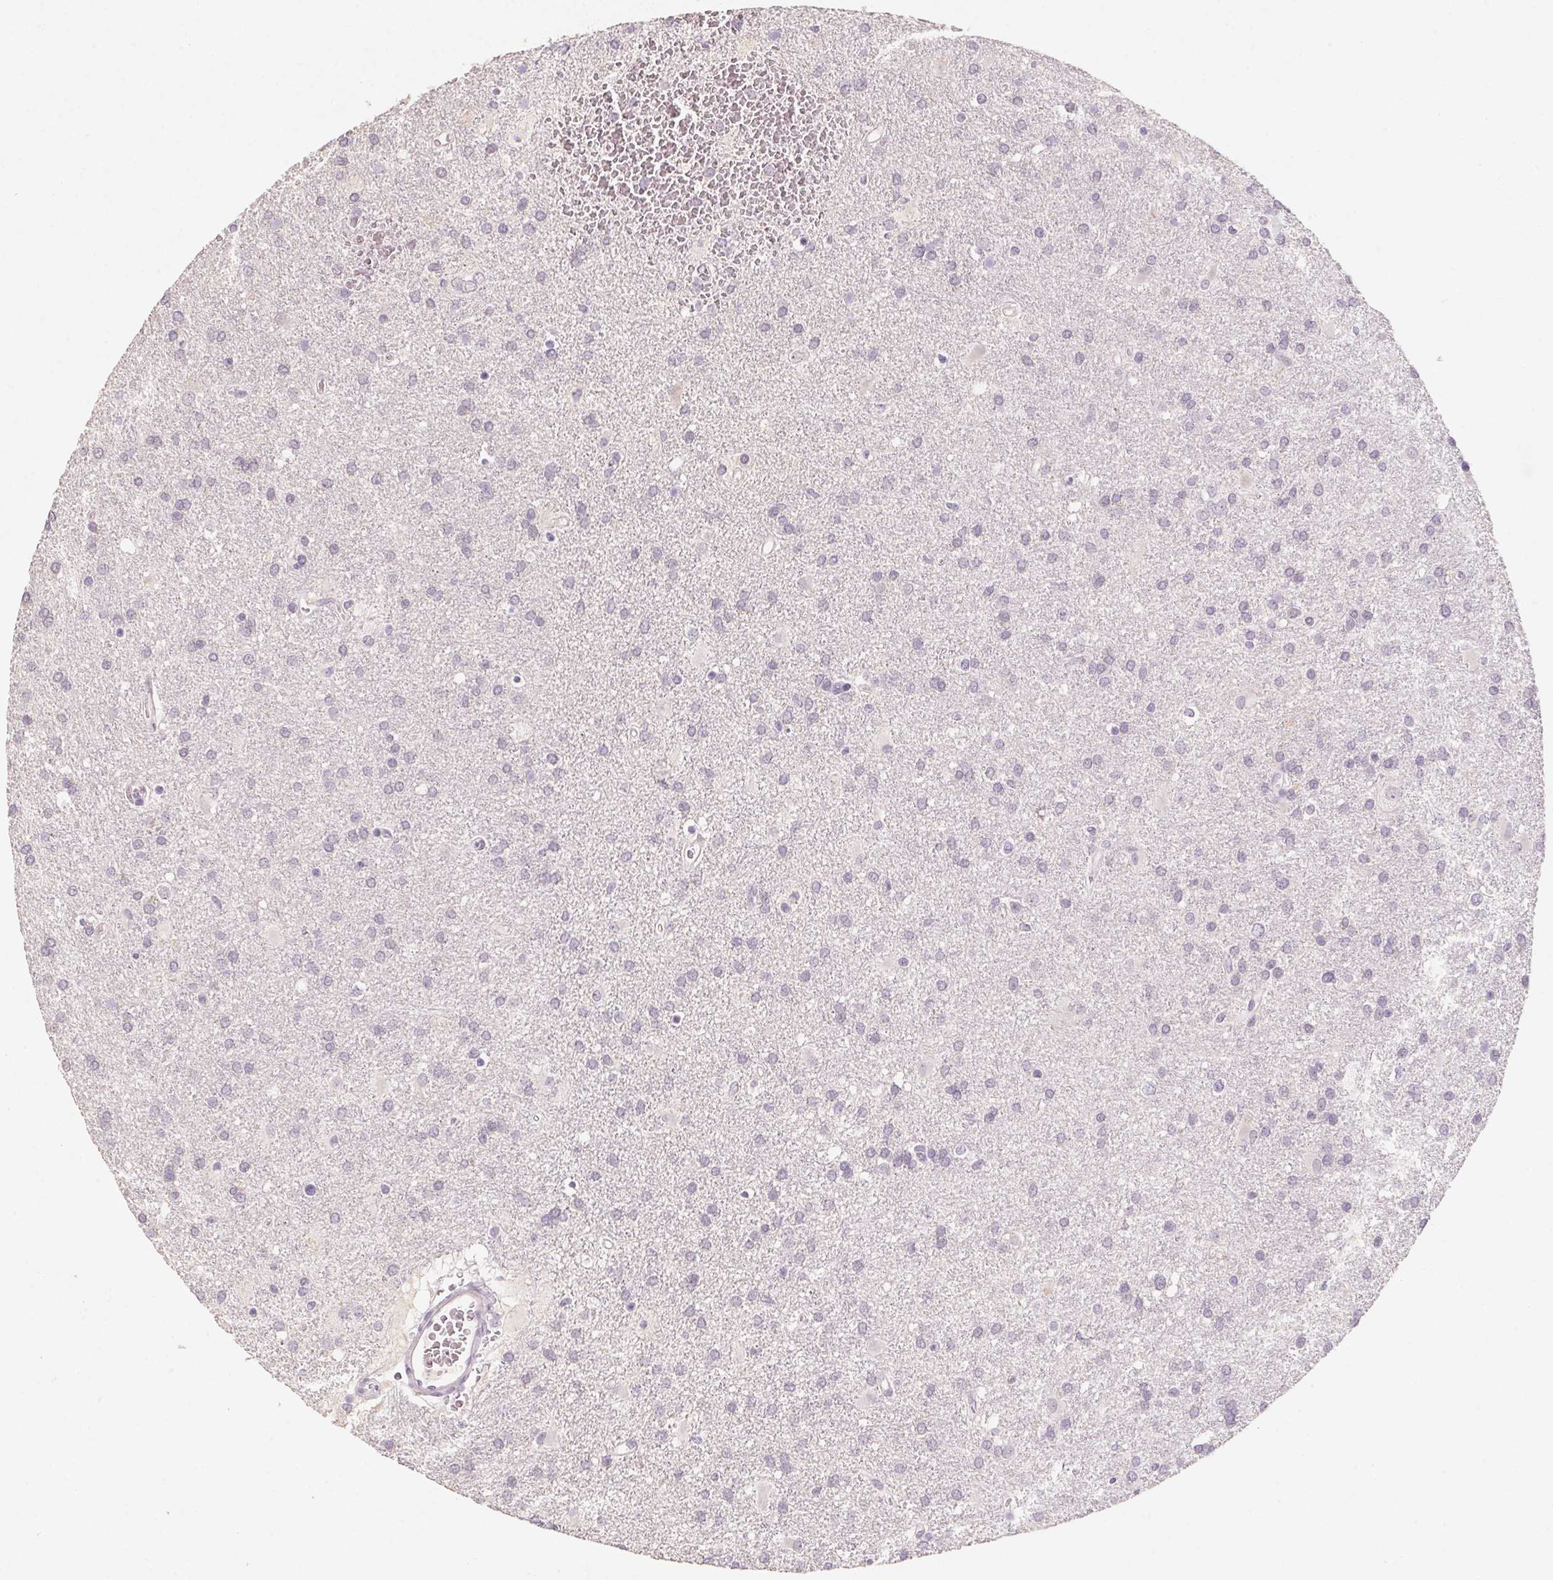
{"staining": {"intensity": "negative", "quantity": "none", "location": "none"}, "tissue": "glioma", "cell_type": "Tumor cells", "image_type": "cancer", "snomed": [{"axis": "morphology", "description": "Glioma, malignant, Low grade"}, {"axis": "topography", "description": "Brain"}], "caption": "IHC histopathology image of human malignant glioma (low-grade) stained for a protein (brown), which reveals no positivity in tumor cells.", "gene": "CAPZA3", "patient": {"sex": "male", "age": 66}}